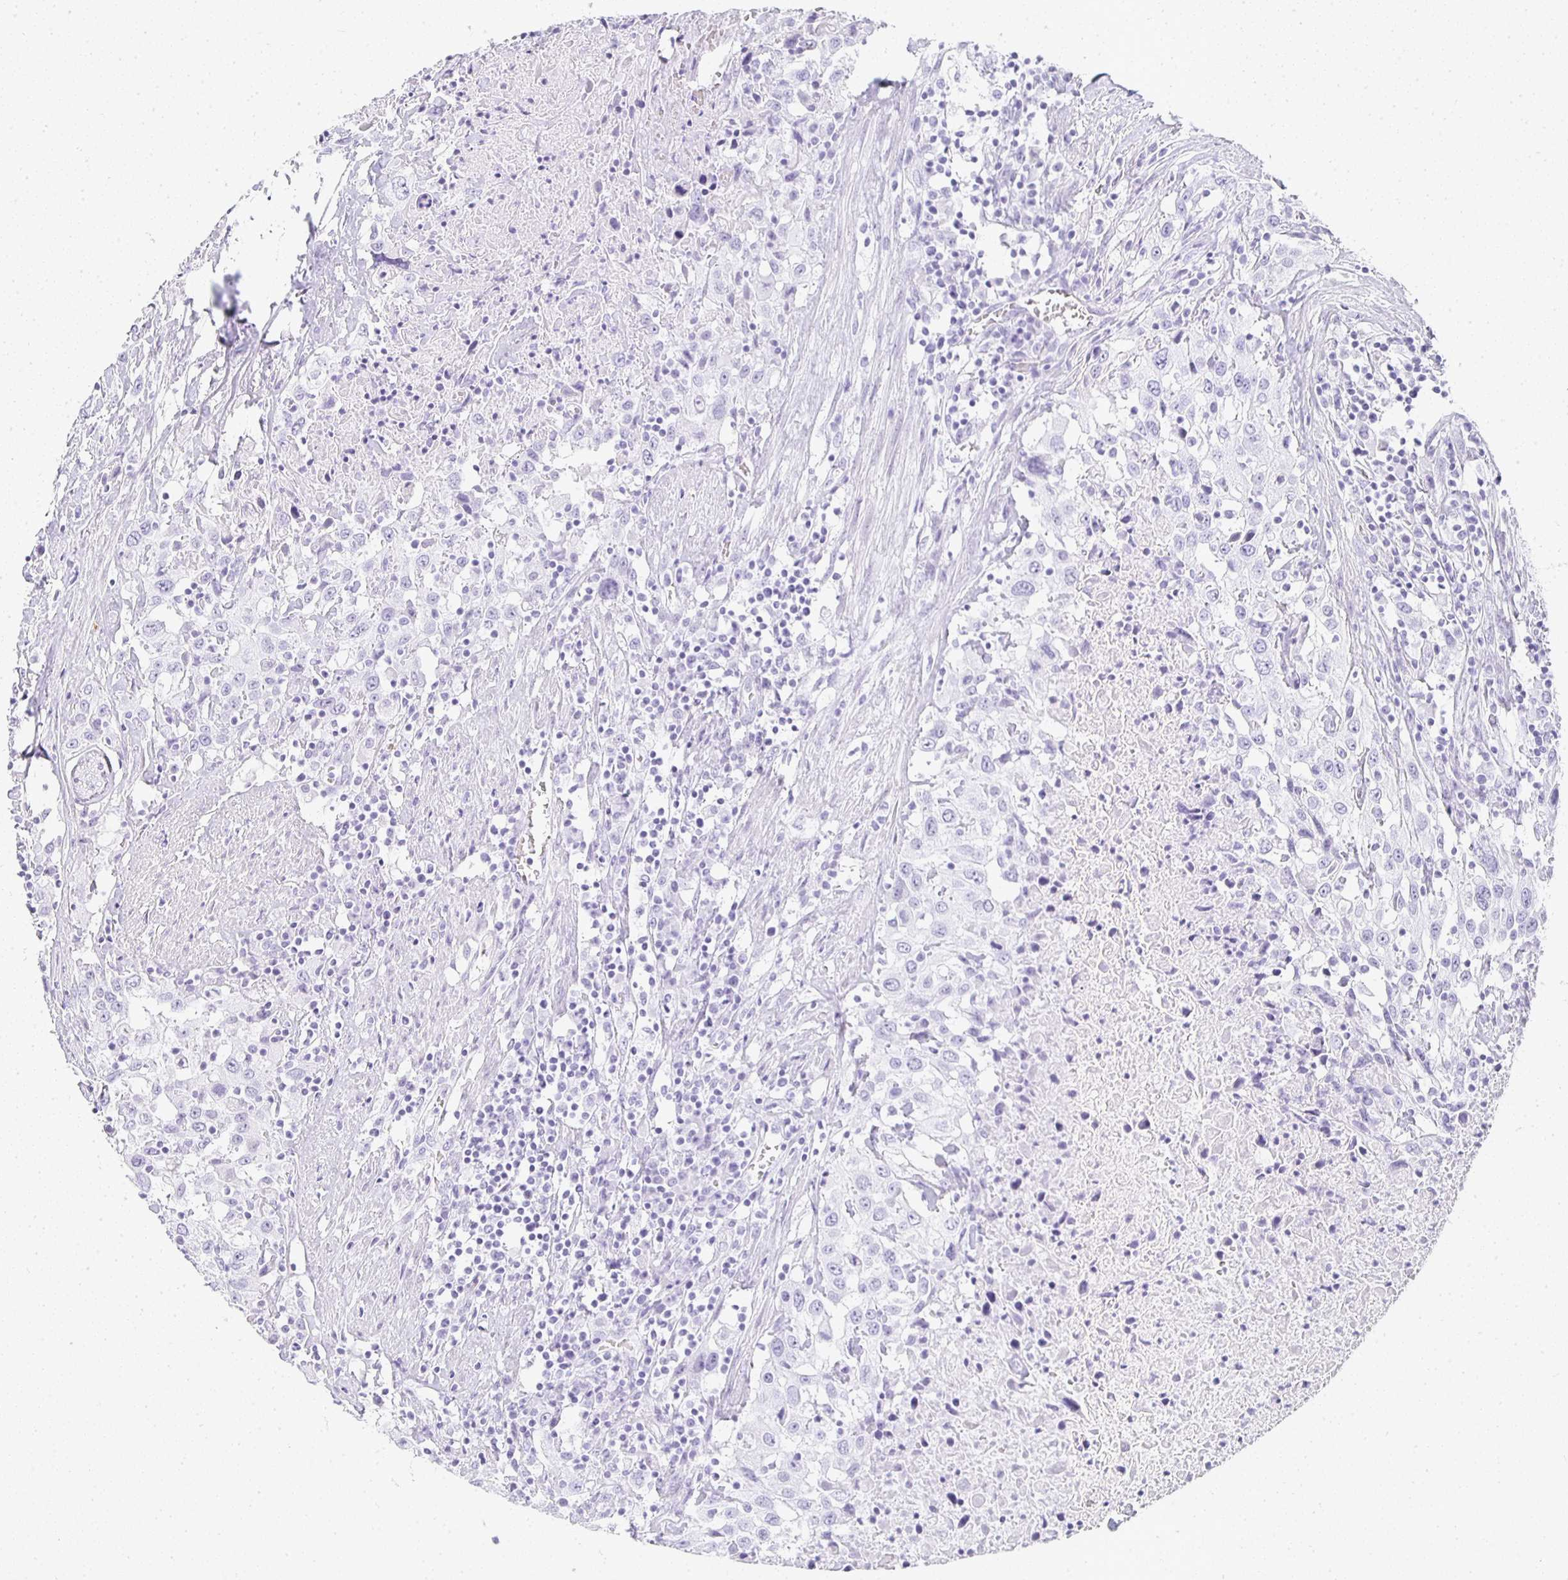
{"staining": {"intensity": "negative", "quantity": "none", "location": "none"}, "tissue": "urothelial cancer", "cell_type": "Tumor cells", "image_type": "cancer", "snomed": [{"axis": "morphology", "description": "Urothelial carcinoma, High grade"}, {"axis": "topography", "description": "Urinary bladder"}], "caption": "IHC of human urothelial carcinoma (high-grade) exhibits no expression in tumor cells. Brightfield microscopy of IHC stained with DAB (3,3'-diaminobenzidine) (brown) and hematoxylin (blue), captured at high magnification.", "gene": "TPSD1", "patient": {"sex": "male", "age": 61}}